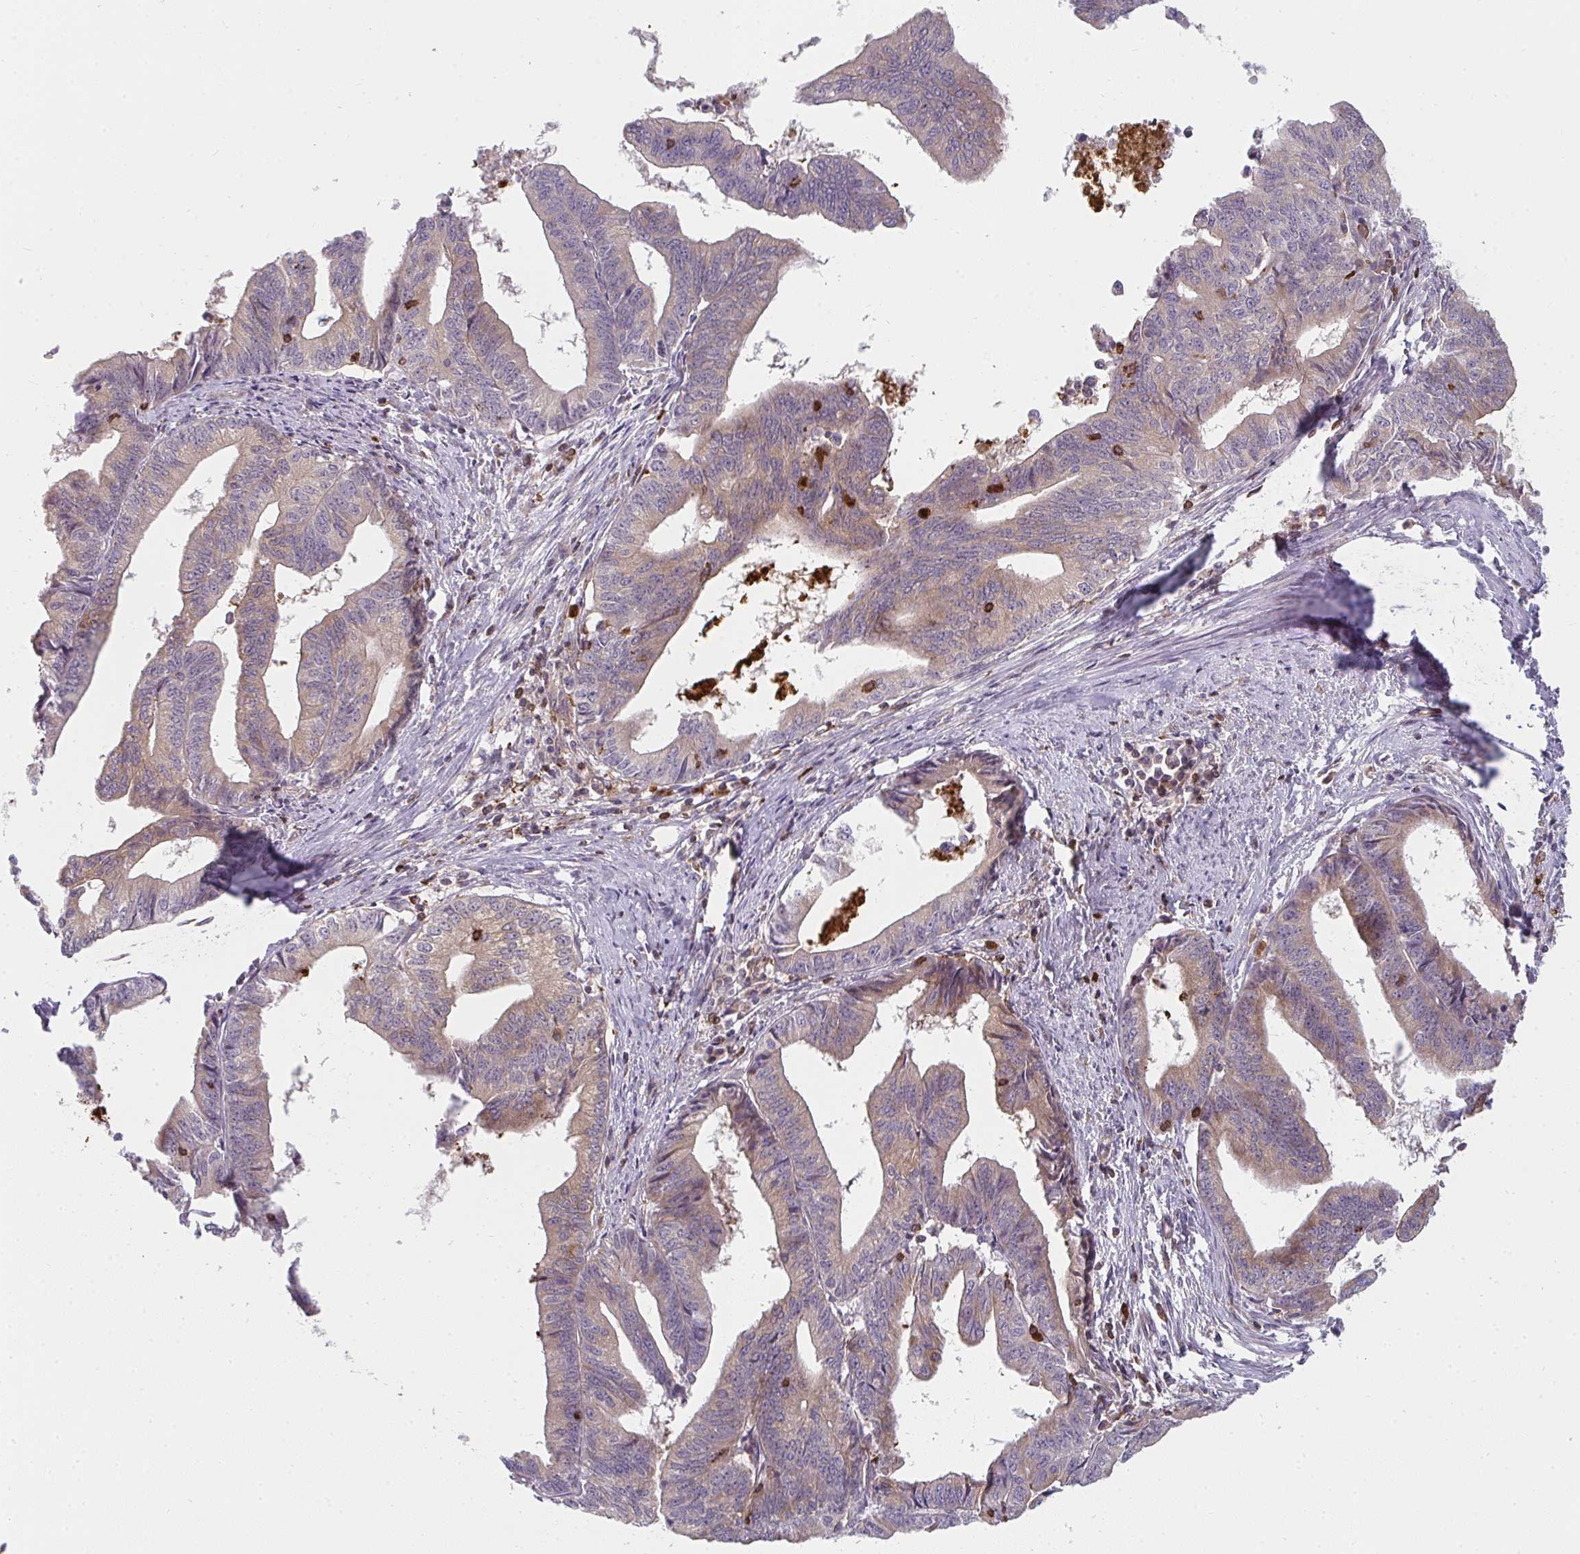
{"staining": {"intensity": "moderate", "quantity": "25%-75%", "location": "cytoplasmic/membranous"}, "tissue": "endometrial cancer", "cell_type": "Tumor cells", "image_type": "cancer", "snomed": [{"axis": "morphology", "description": "Adenocarcinoma, NOS"}, {"axis": "topography", "description": "Endometrium"}], "caption": "Brown immunohistochemical staining in human endometrial cancer shows moderate cytoplasmic/membranous staining in about 25%-75% of tumor cells.", "gene": "CSF3R", "patient": {"sex": "female", "age": 65}}